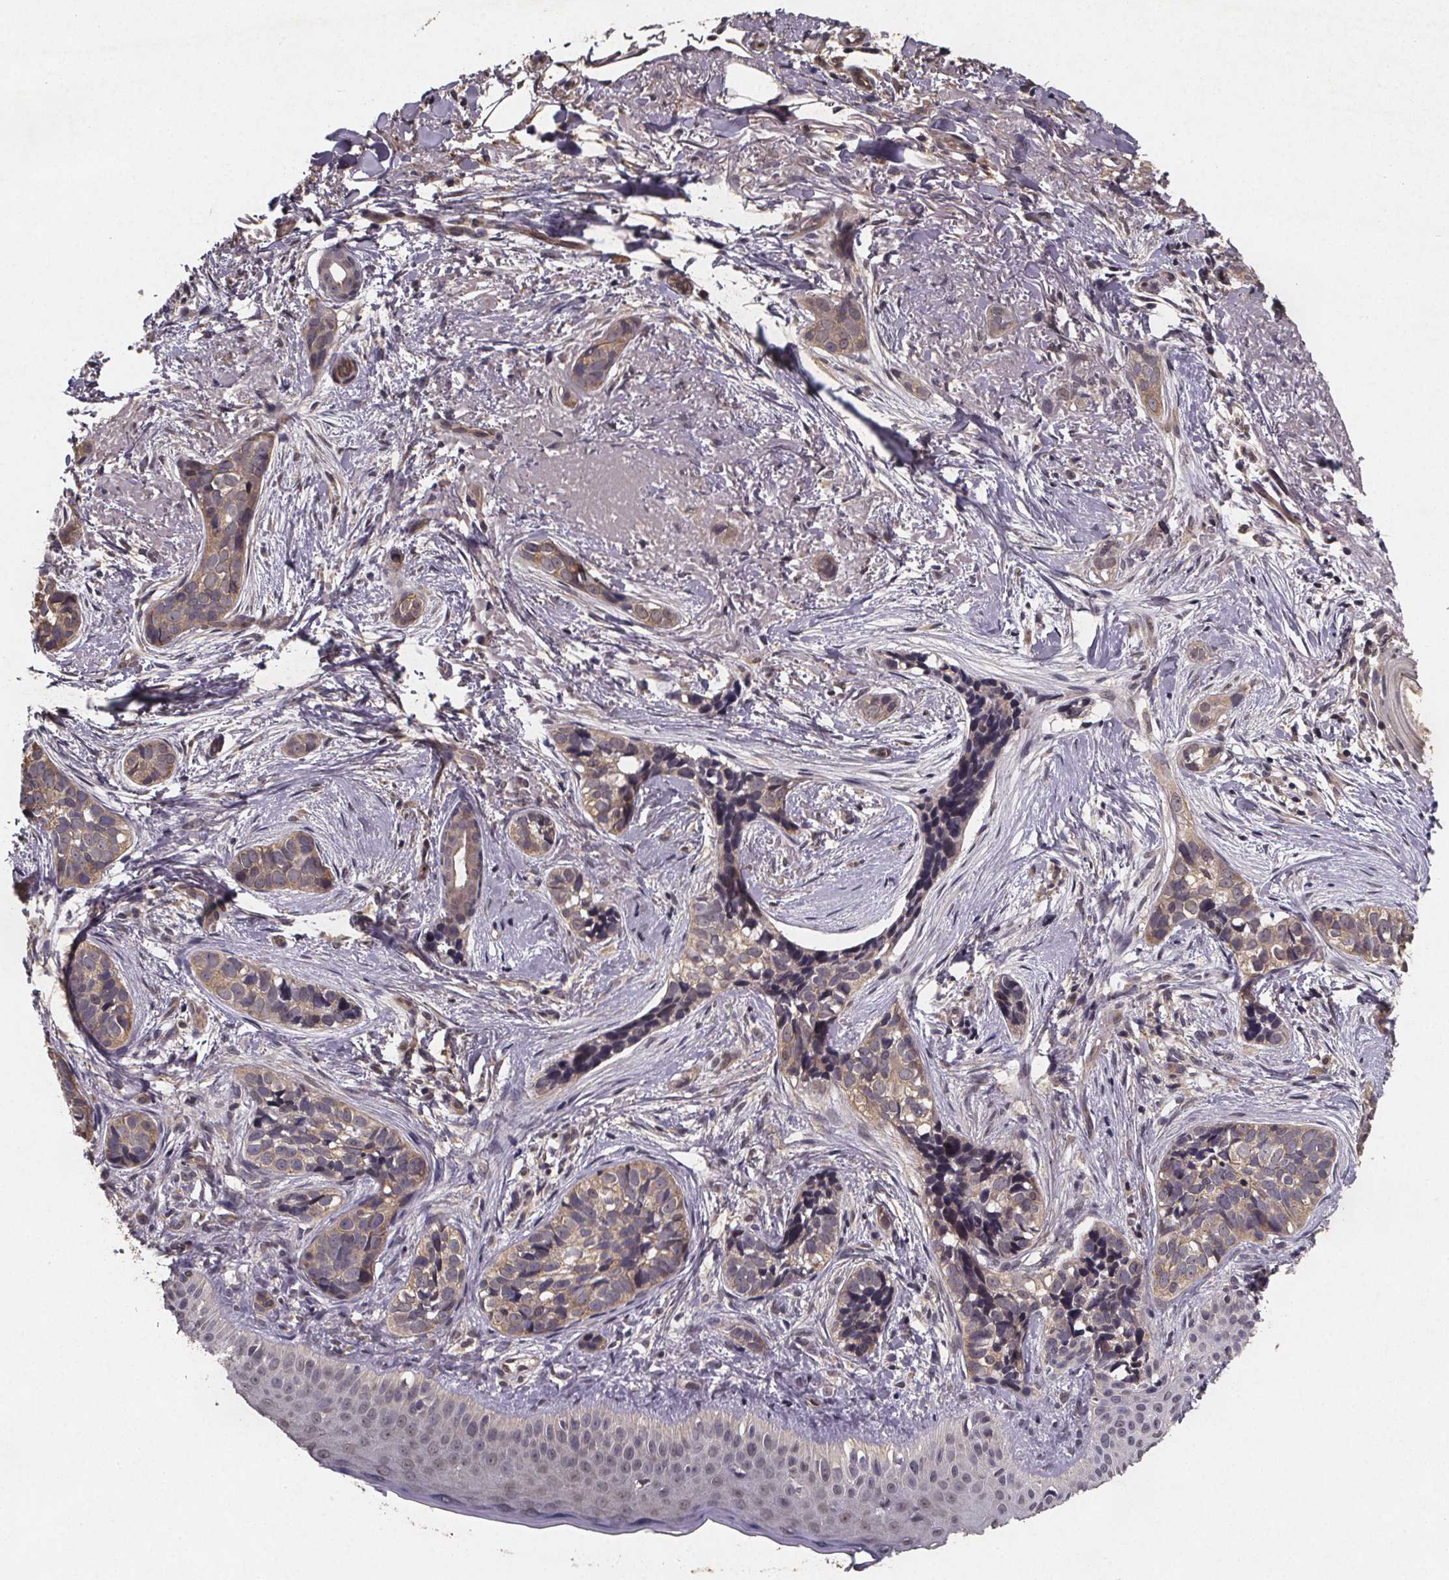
{"staining": {"intensity": "weak", "quantity": ">75%", "location": "cytoplasmic/membranous"}, "tissue": "skin cancer", "cell_type": "Tumor cells", "image_type": "cancer", "snomed": [{"axis": "morphology", "description": "Basal cell carcinoma"}, {"axis": "topography", "description": "Skin"}], "caption": "Skin cancer (basal cell carcinoma) was stained to show a protein in brown. There is low levels of weak cytoplasmic/membranous expression in about >75% of tumor cells.", "gene": "PIERCE2", "patient": {"sex": "male", "age": 87}}